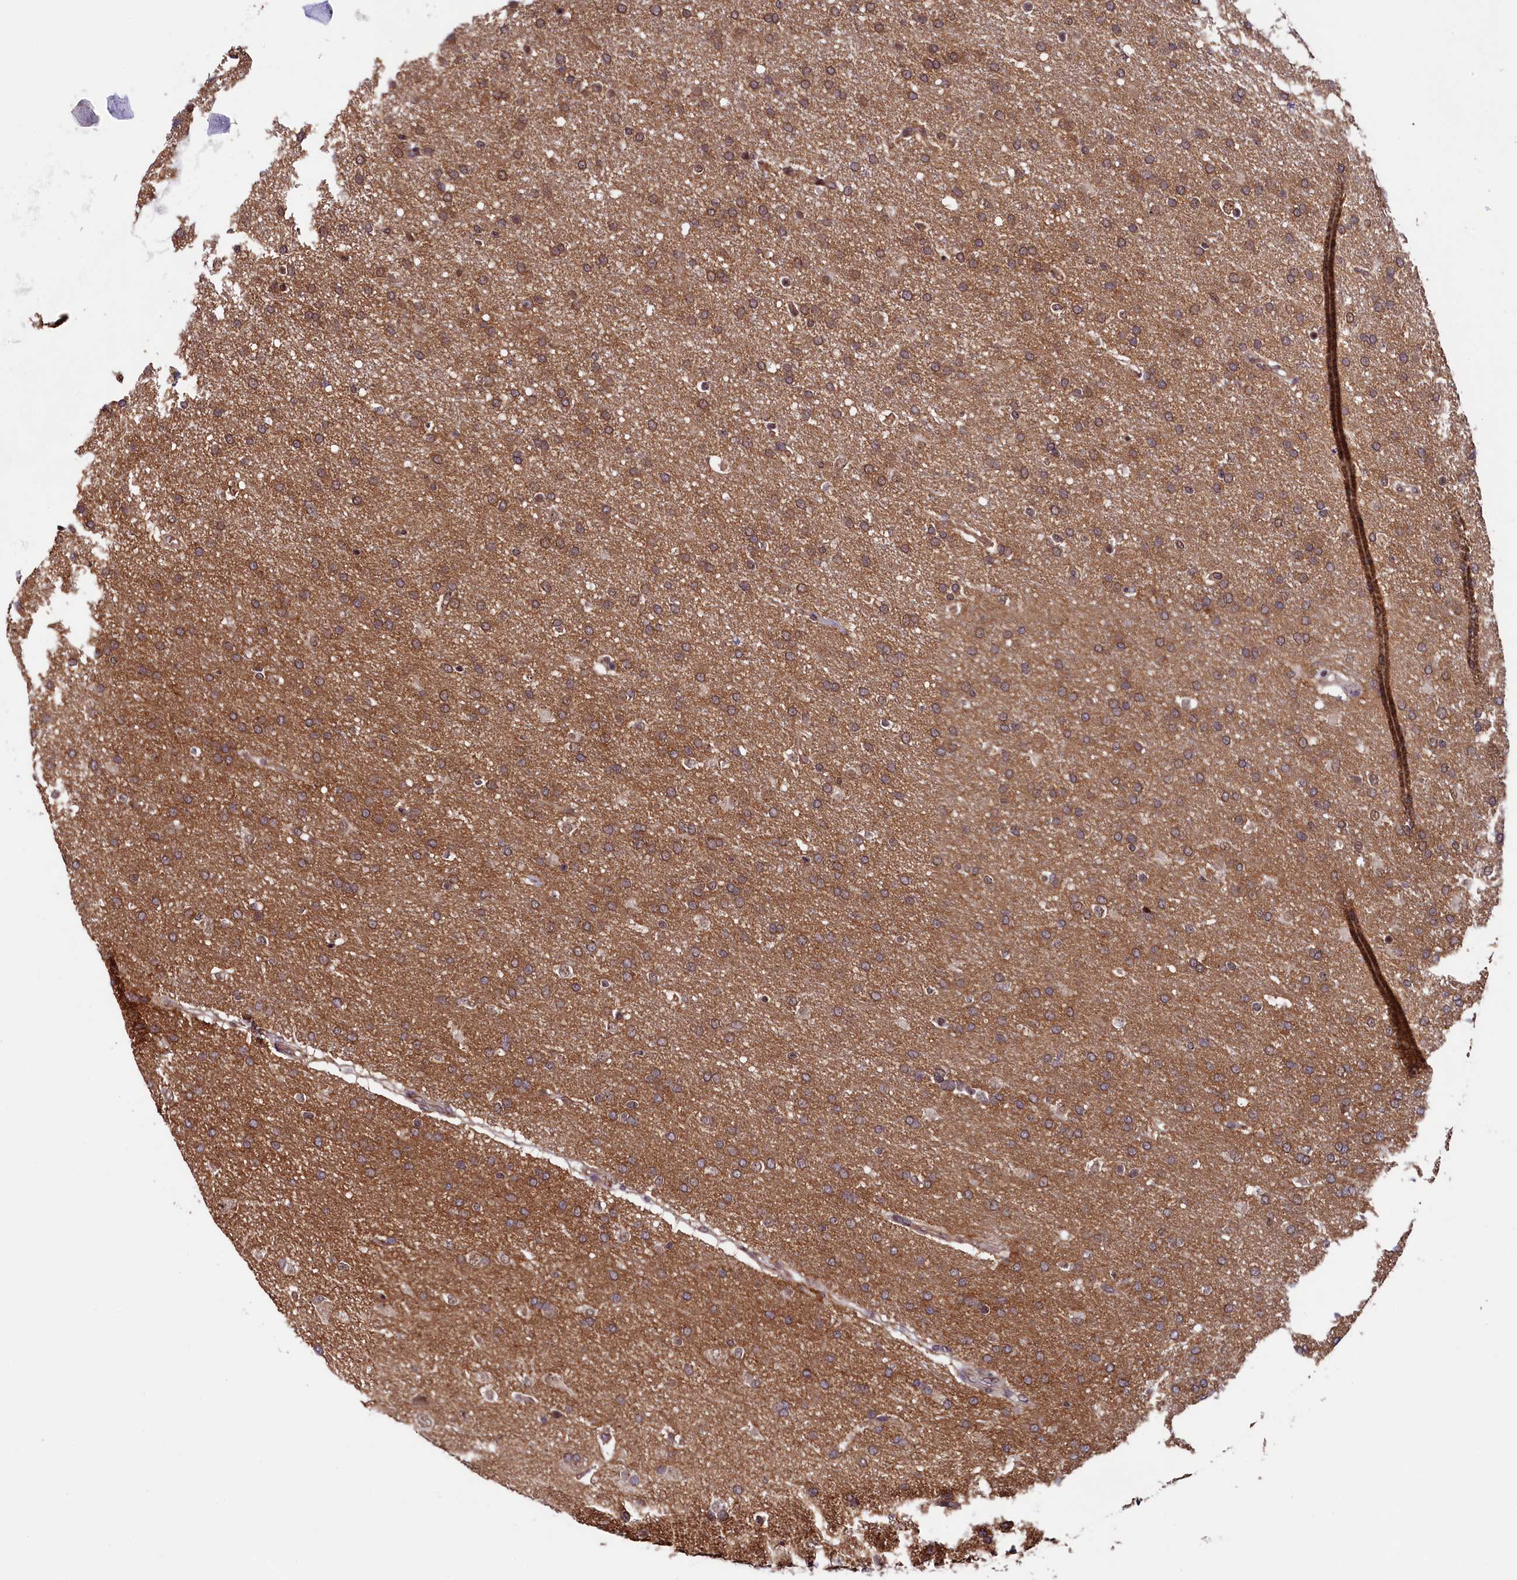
{"staining": {"intensity": "moderate", "quantity": ">75%", "location": "cytoplasmic/membranous"}, "tissue": "glioma", "cell_type": "Tumor cells", "image_type": "cancer", "snomed": [{"axis": "morphology", "description": "Glioma, malignant, High grade"}, {"axis": "topography", "description": "Brain"}], "caption": "A brown stain labels moderate cytoplasmic/membranous expression of a protein in glioma tumor cells.", "gene": "LEO1", "patient": {"sex": "male", "age": 72}}